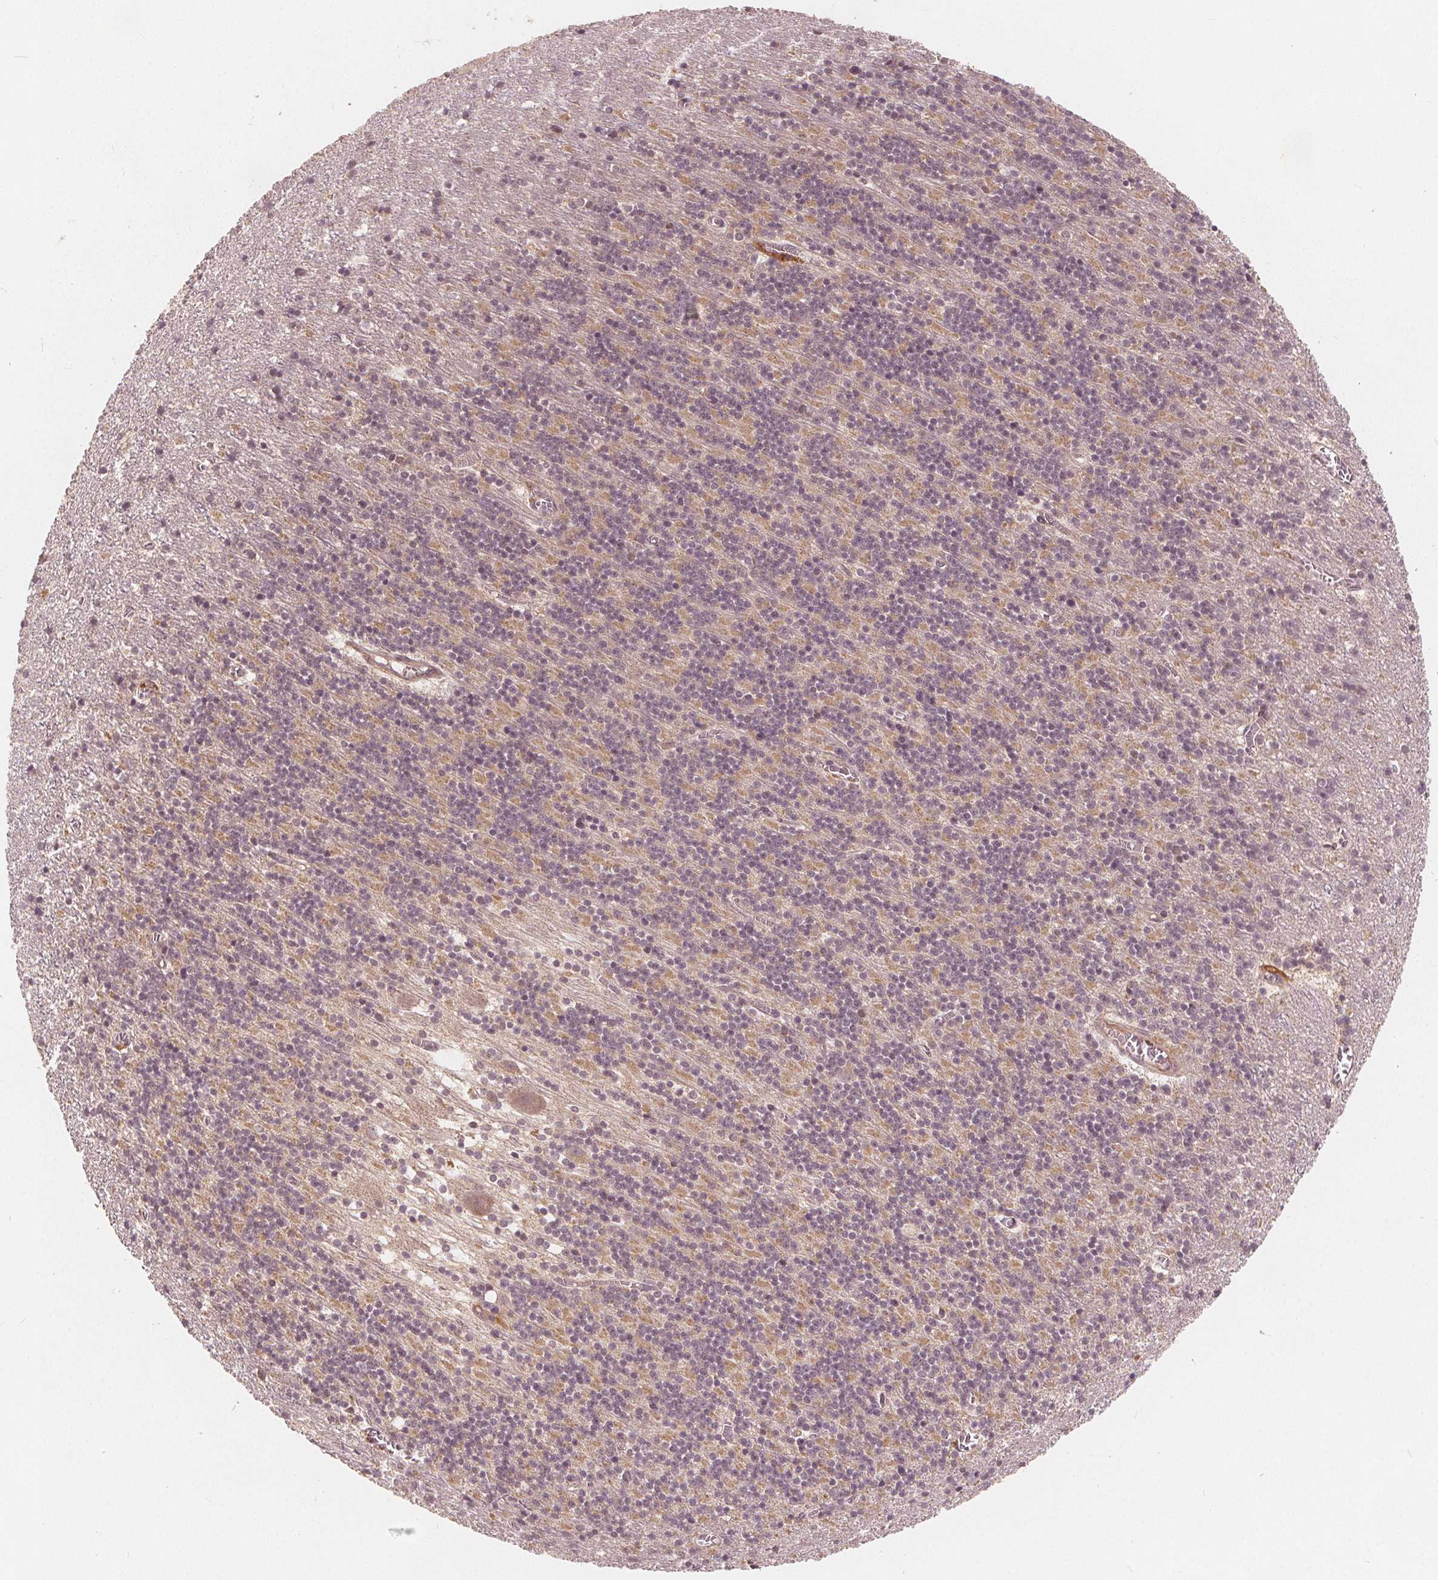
{"staining": {"intensity": "negative", "quantity": "none", "location": "none"}, "tissue": "cerebellum", "cell_type": "Cells in granular layer", "image_type": "normal", "snomed": [{"axis": "morphology", "description": "Normal tissue, NOS"}, {"axis": "topography", "description": "Cerebellum"}], "caption": "Cells in granular layer are negative for protein expression in benign human cerebellum. Brightfield microscopy of immunohistochemistry (IHC) stained with DAB (3,3'-diaminobenzidine) (brown) and hematoxylin (blue), captured at high magnification.", "gene": "SNX12", "patient": {"sex": "male", "age": 70}}